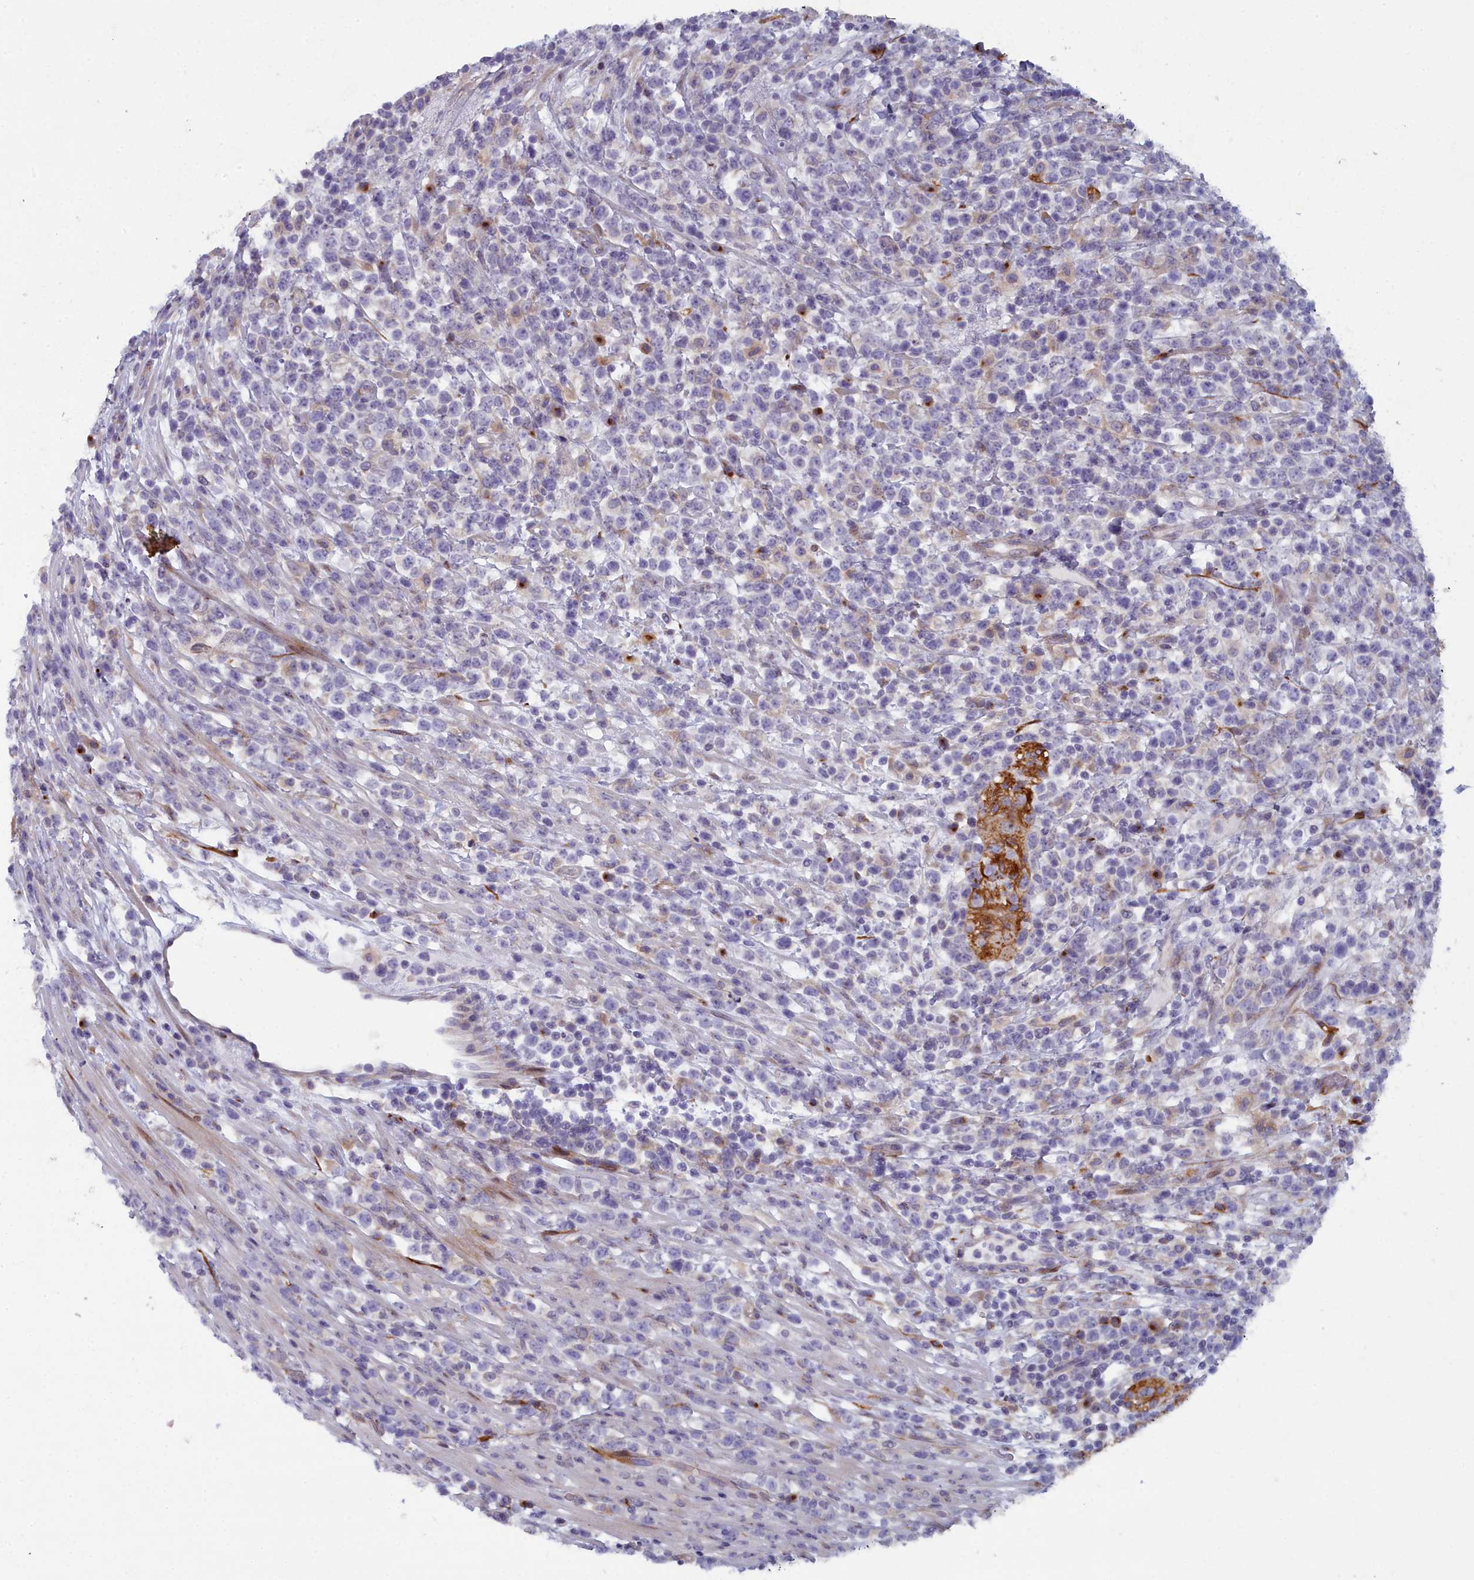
{"staining": {"intensity": "negative", "quantity": "none", "location": "none"}, "tissue": "lymphoma", "cell_type": "Tumor cells", "image_type": "cancer", "snomed": [{"axis": "morphology", "description": "Malignant lymphoma, non-Hodgkin's type, High grade"}, {"axis": "topography", "description": "Colon"}], "caption": "This is an immunohistochemistry (IHC) histopathology image of lymphoma. There is no positivity in tumor cells.", "gene": "B9D2", "patient": {"sex": "female", "age": 53}}